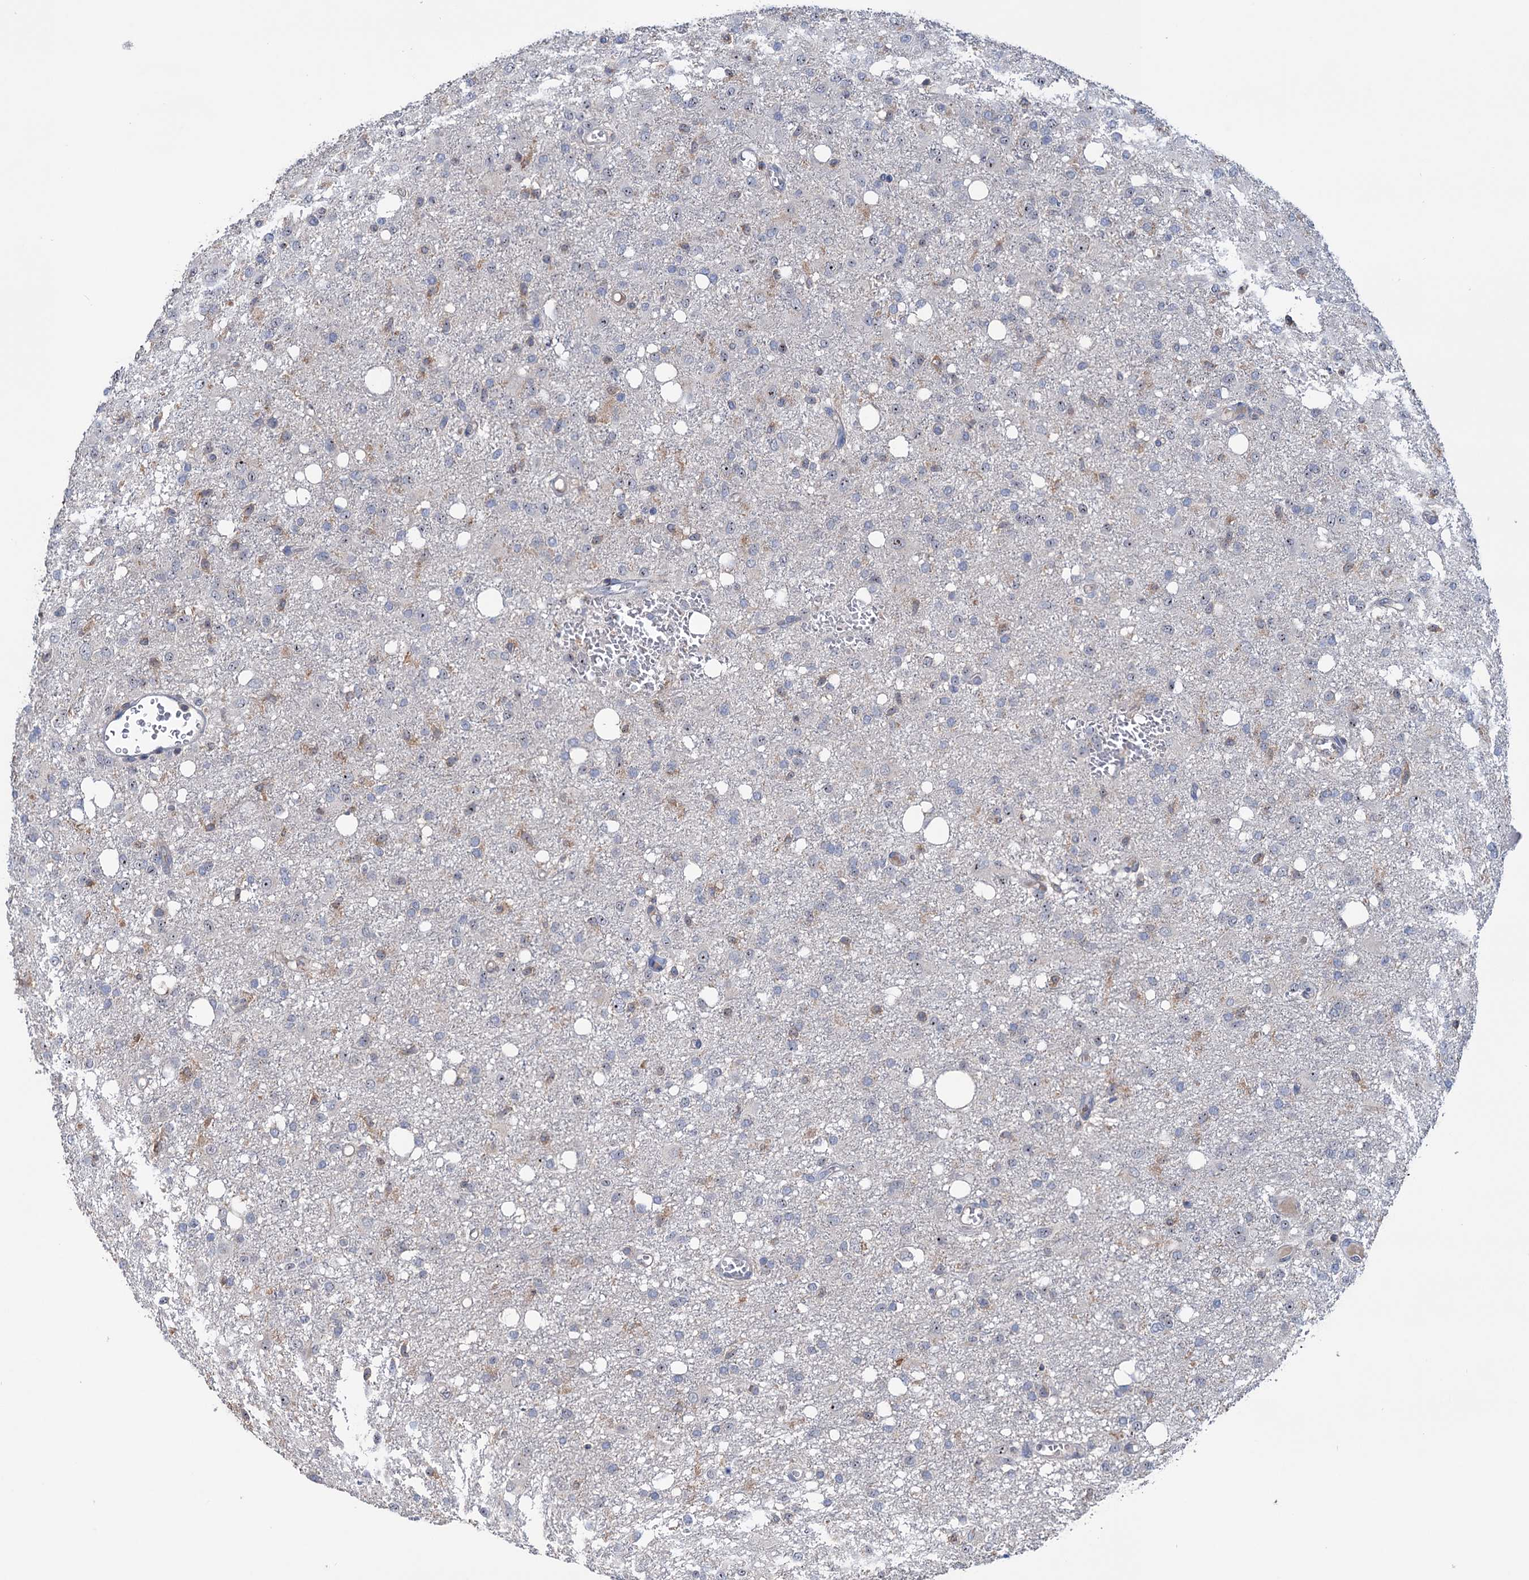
{"staining": {"intensity": "weak", "quantity": "<25%", "location": "cytoplasmic/membranous,nuclear"}, "tissue": "glioma", "cell_type": "Tumor cells", "image_type": "cancer", "snomed": [{"axis": "morphology", "description": "Glioma, malignant, High grade"}, {"axis": "topography", "description": "Brain"}], "caption": "There is no significant expression in tumor cells of glioma.", "gene": "HTR3B", "patient": {"sex": "female", "age": 59}}